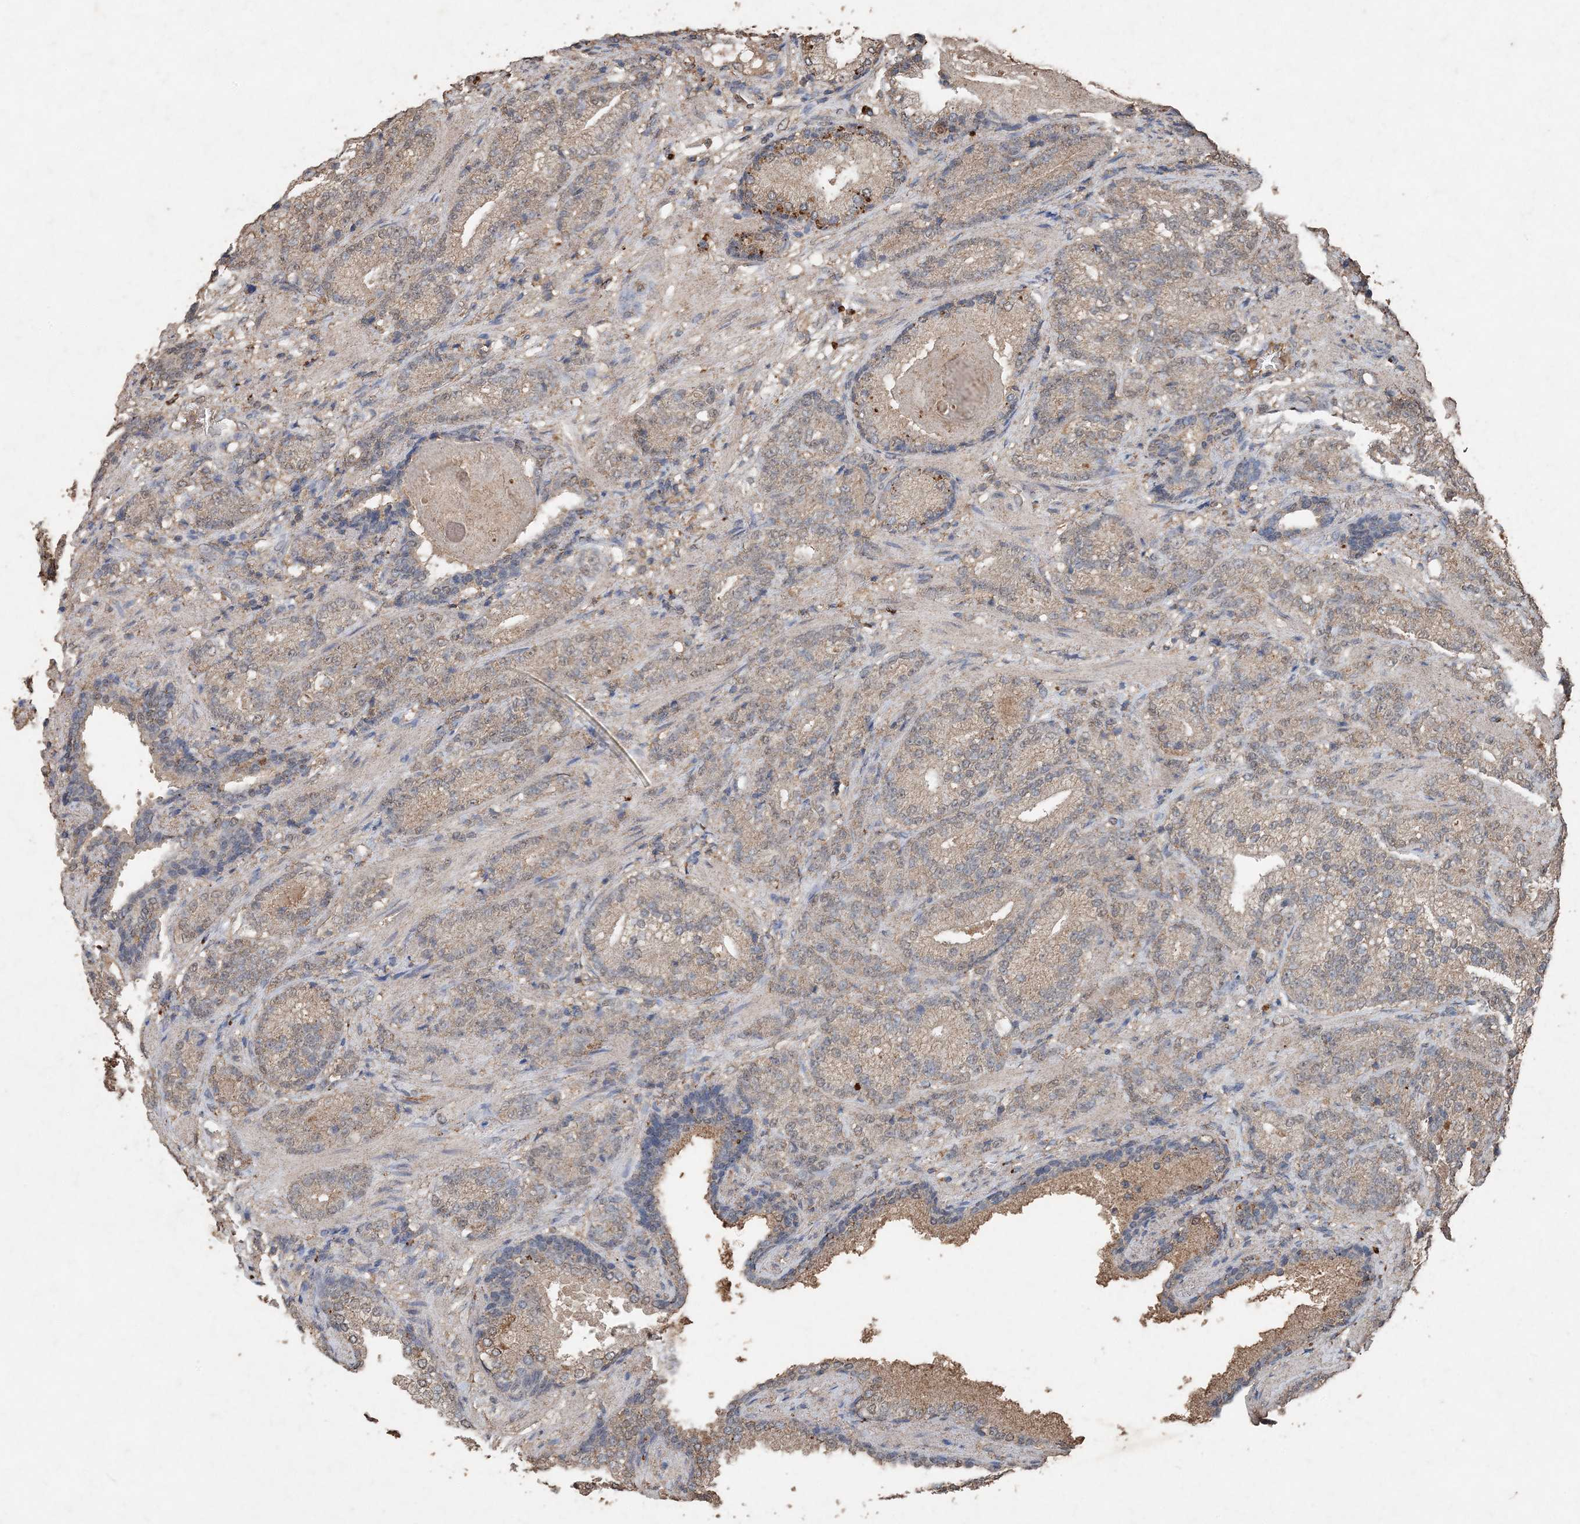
{"staining": {"intensity": "moderate", "quantity": ">75%", "location": "cytoplasmic/membranous"}, "tissue": "prostate cancer", "cell_type": "Tumor cells", "image_type": "cancer", "snomed": [{"axis": "morphology", "description": "Adenocarcinoma, High grade"}, {"axis": "topography", "description": "Prostate"}], "caption": "Tumor cells display moderate cytoplasmic/membranous positivity in about >75% of cells in prostate high-grade adenocarcinoma.", "gene": "FCN3", "patient": {"sex": "male", "age": 61}}